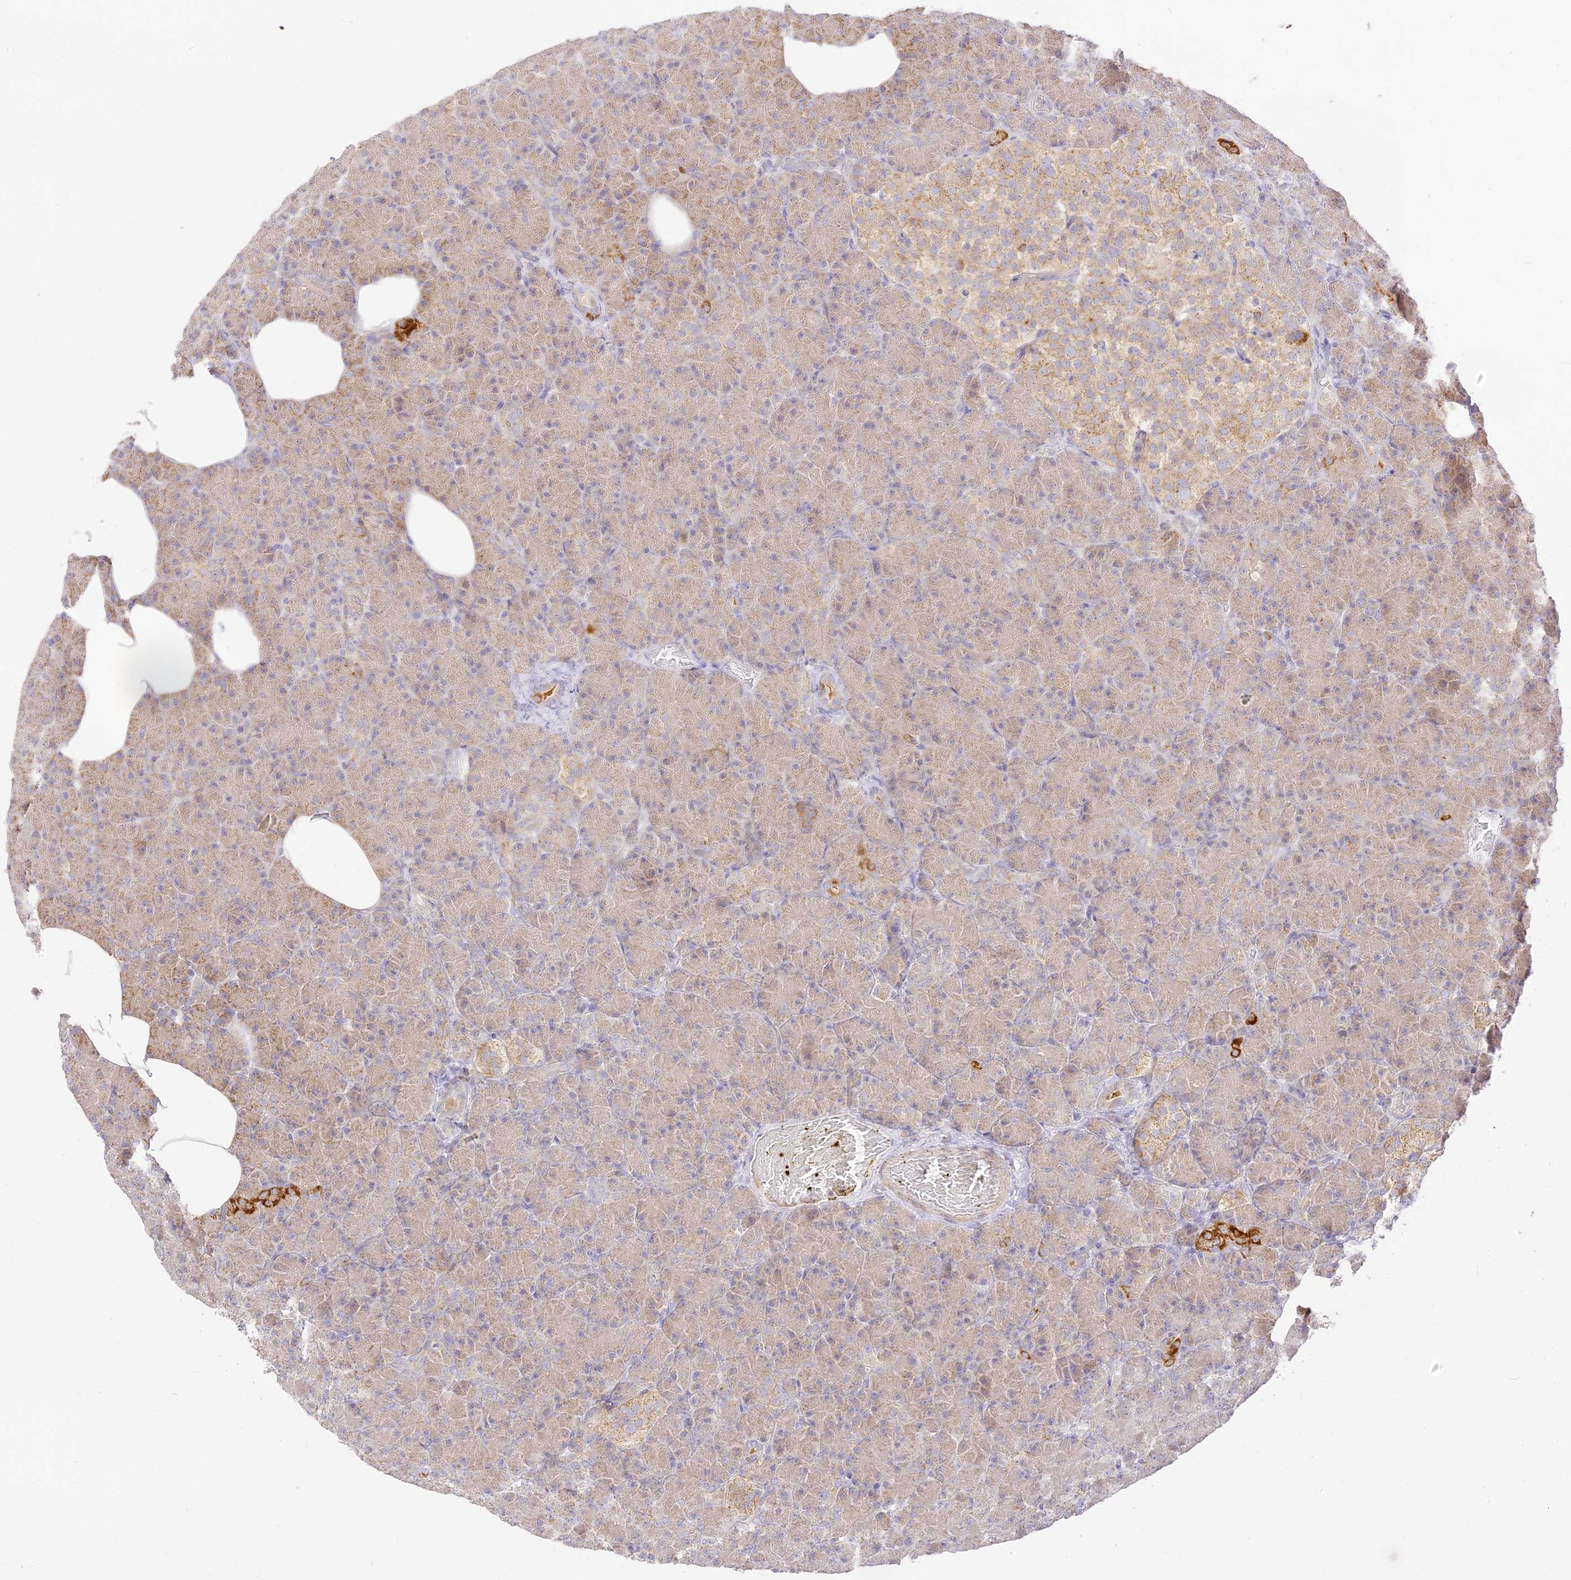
{"staining": {"intensity": "strong", "quantity": "<25%", "location": "cytoplasmic/membranous"}, "tissue": "pancreas", "cell_type": "Exocrine glandular cells", "image_type": "normal", "snomed": [{"axis": "morphology", "description": "Normal tissue, NOS"}, {"axis": "topography", "description": "Pancreas"}], "caption": "IHC (DAB) staining of benign pancreas demonstrates strong cytoplasmic/membranous protein staining in about <25% of exocrine glandular cells.", "gene": "LRRC15", "patient": {"sex": "female", "age": 43}}